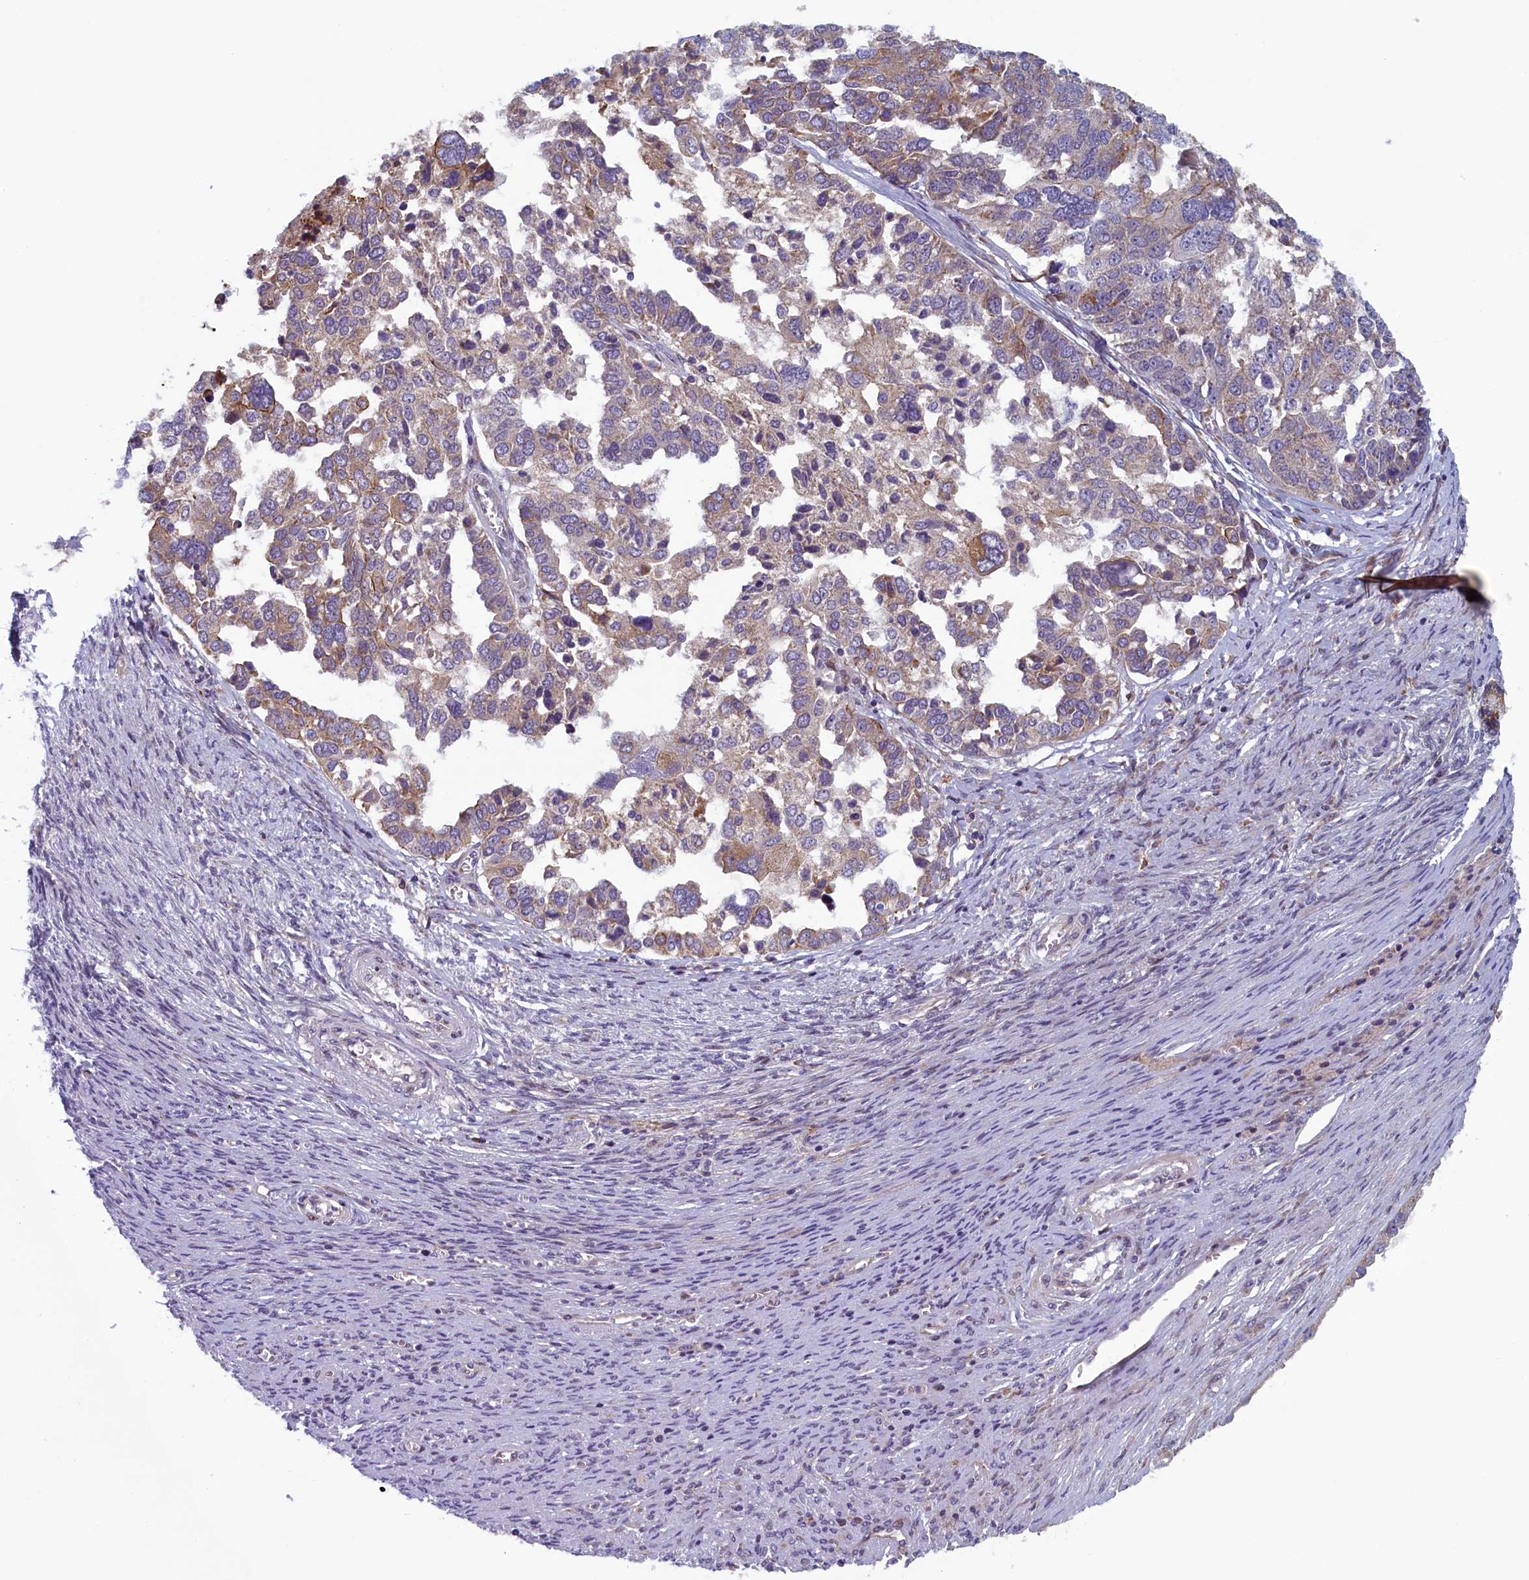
{"staining": {"intensity": "weak", "quantity": "25%-75%", "location": "cytoplasmic/membranous"}, "tissue": "ovarian cancer", "cell_type": "Tumor cells", "image_type": "cancer", "snomed": [{"axis": "morphology", "description": "Cystadenocarcinoma, serous, NOS"}, {"axis": "topography", "description": "Ovary"}], "caption": "A histopathology image showing weak cytoplasmic/membranous positivity in approximately 25%-75% of tumor cells in serous cystadenocarcinoma (ovarian), as visualized by brown immunohistochemical staining.", "gene": "ANKRD39", "patient": {"sex": "female", "age": 44}}